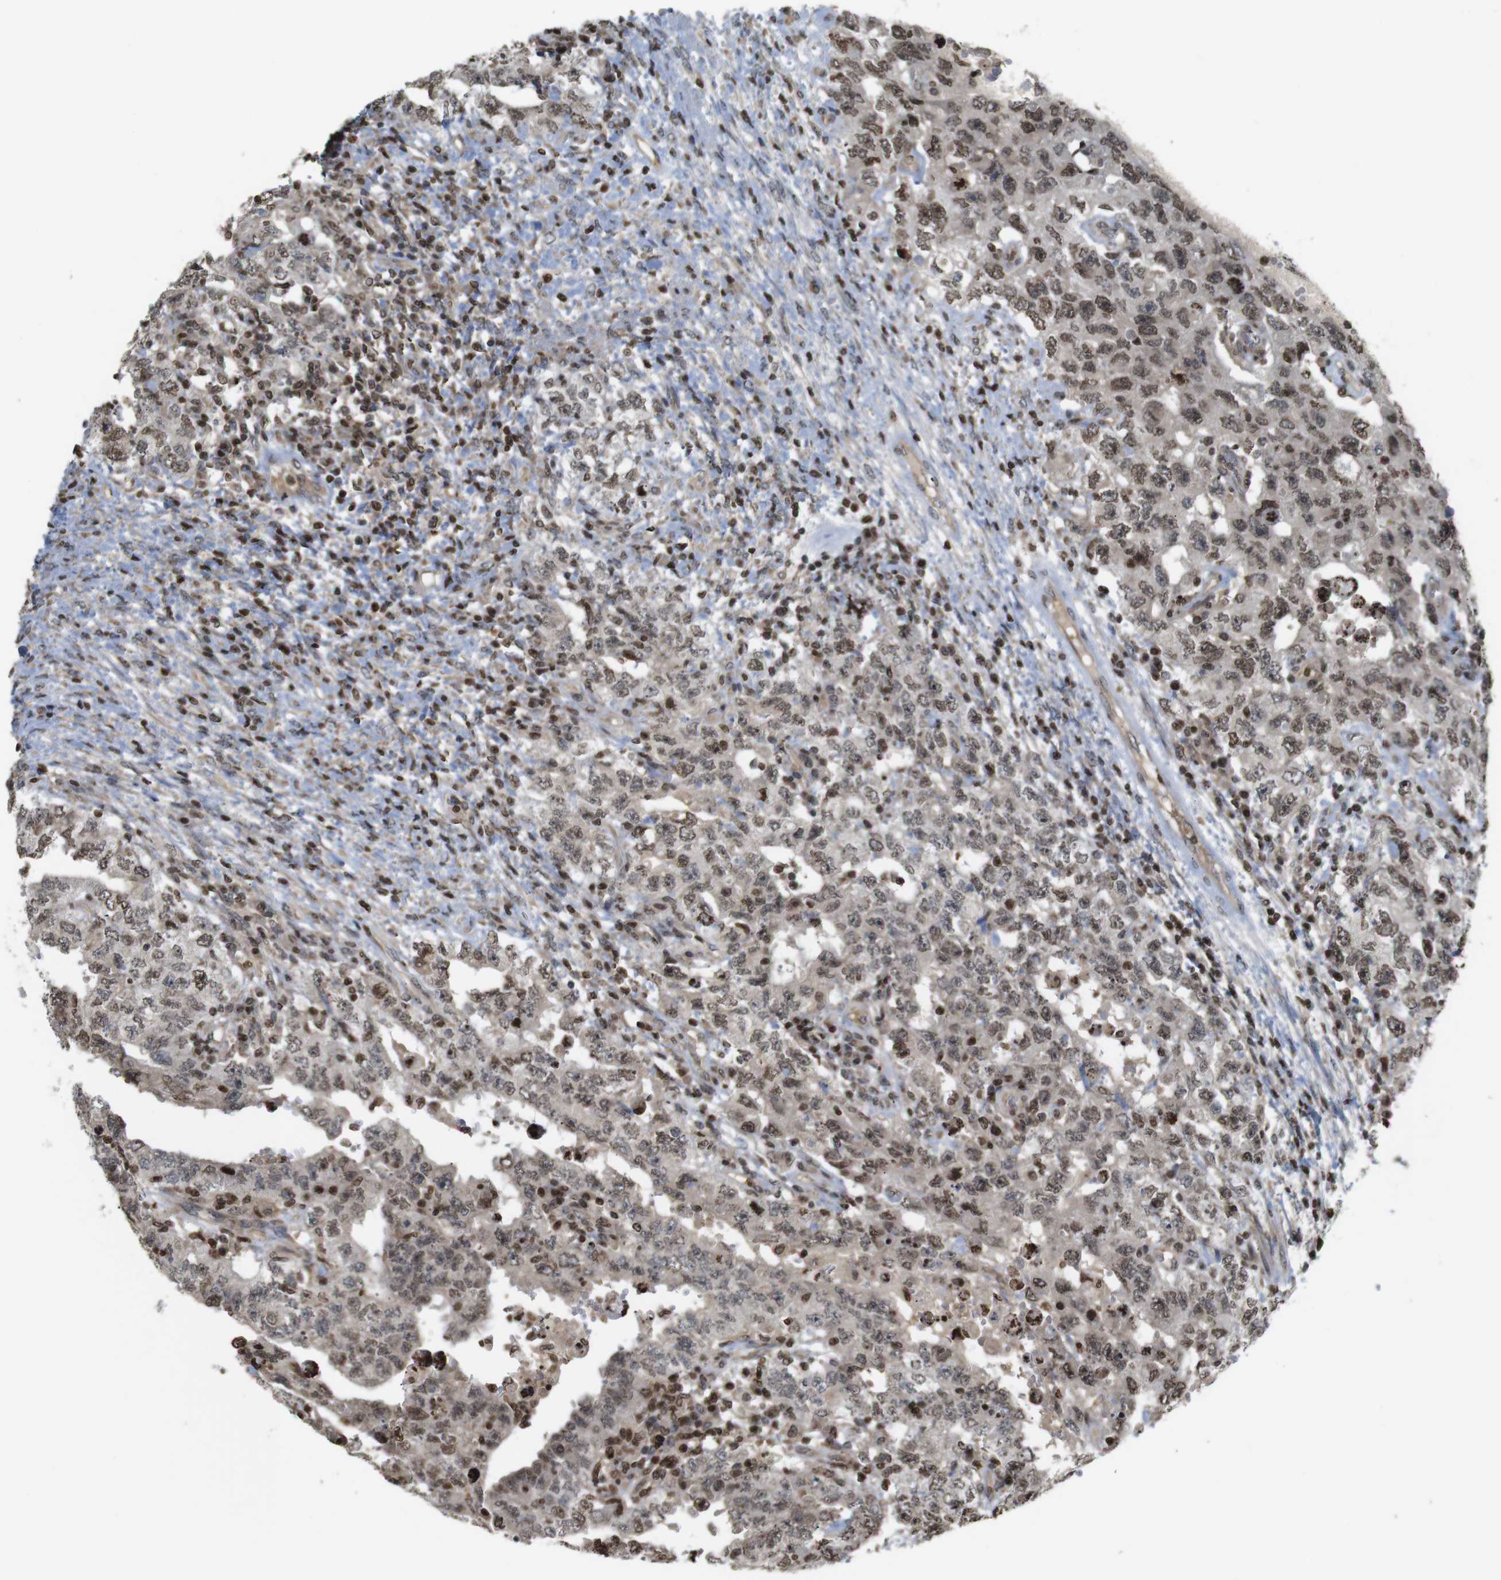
{"staining": {"intensity": "moderate", "quantity": ">75%", "location": "nuclear"}, "tissue": "testis cancer", "cell_type": "Tumor cells", "image_type": "cancer", "snomed": [{"axis": "morphology", "description": "Carcinoma, Embryonal, NOS"}, {"axis": "topography", "description": "Testis"}], "caption": "A histopathology image showing moderate nuclear staining in about >75% of tumor cells in testis embryonal carcinoma, as visualized by brown immunohistochemical staining.", "gene": "MBD1", "patient": {"sex": "male", "age": 26}}